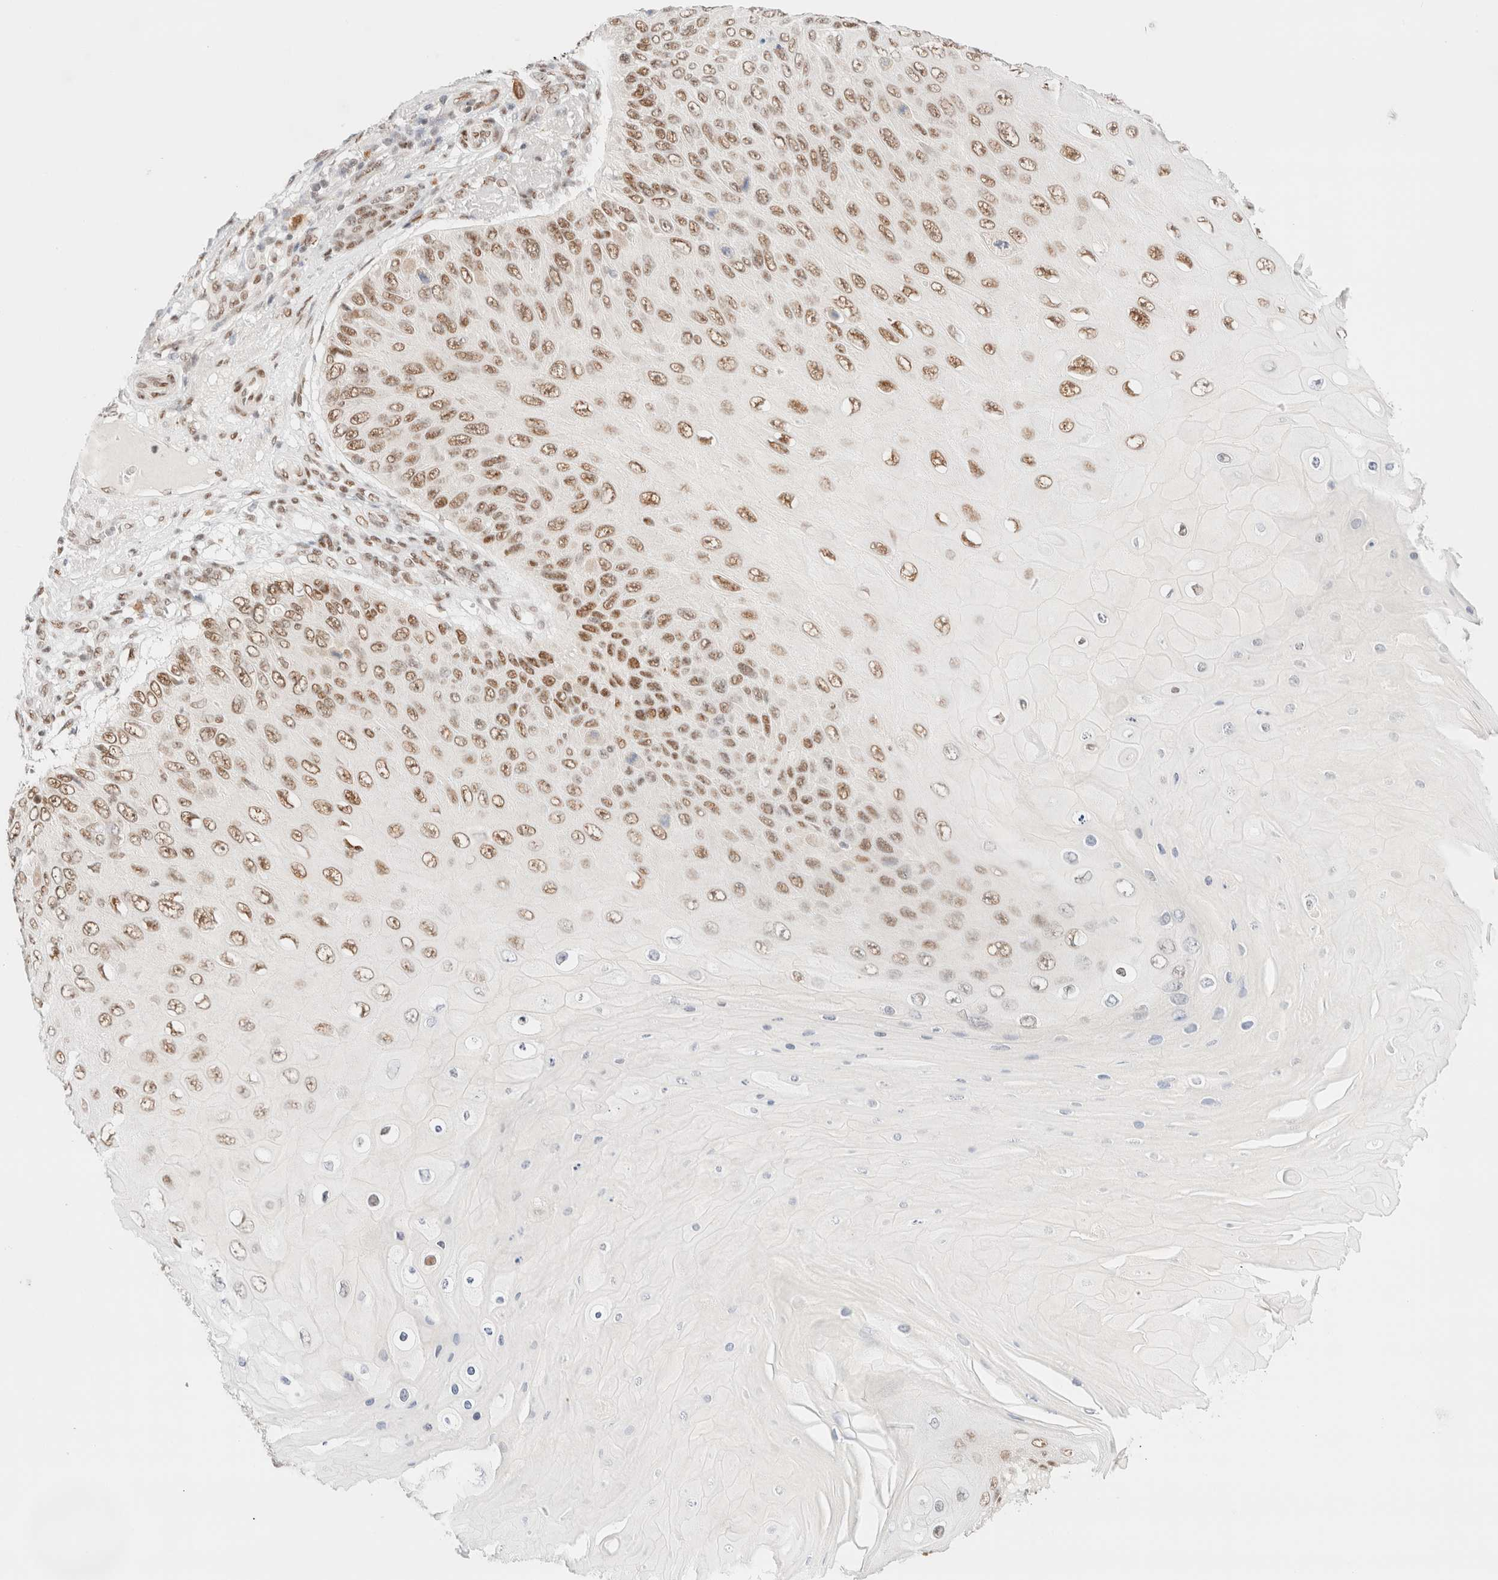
{"staining": {"intensity": "moderate", "quantity": ">75%", "location": "nuclear"}, "tissue": "skin cancer", "cell_type": "Tumor cells", "image_type": "cancer", "snomed": [{"axis": "morphology", "description": "Squamous cell carcinoma, NOS"}, {"axis": "topography", "description": "Skin"}], "caption": "A histopathology image of human squamous cell carcinoma (skin) stained for a protein displays moderate nuclear brown staining in tumor cells.", "gene": "CIC", "patient": {"sex": "female", "age": 88}}